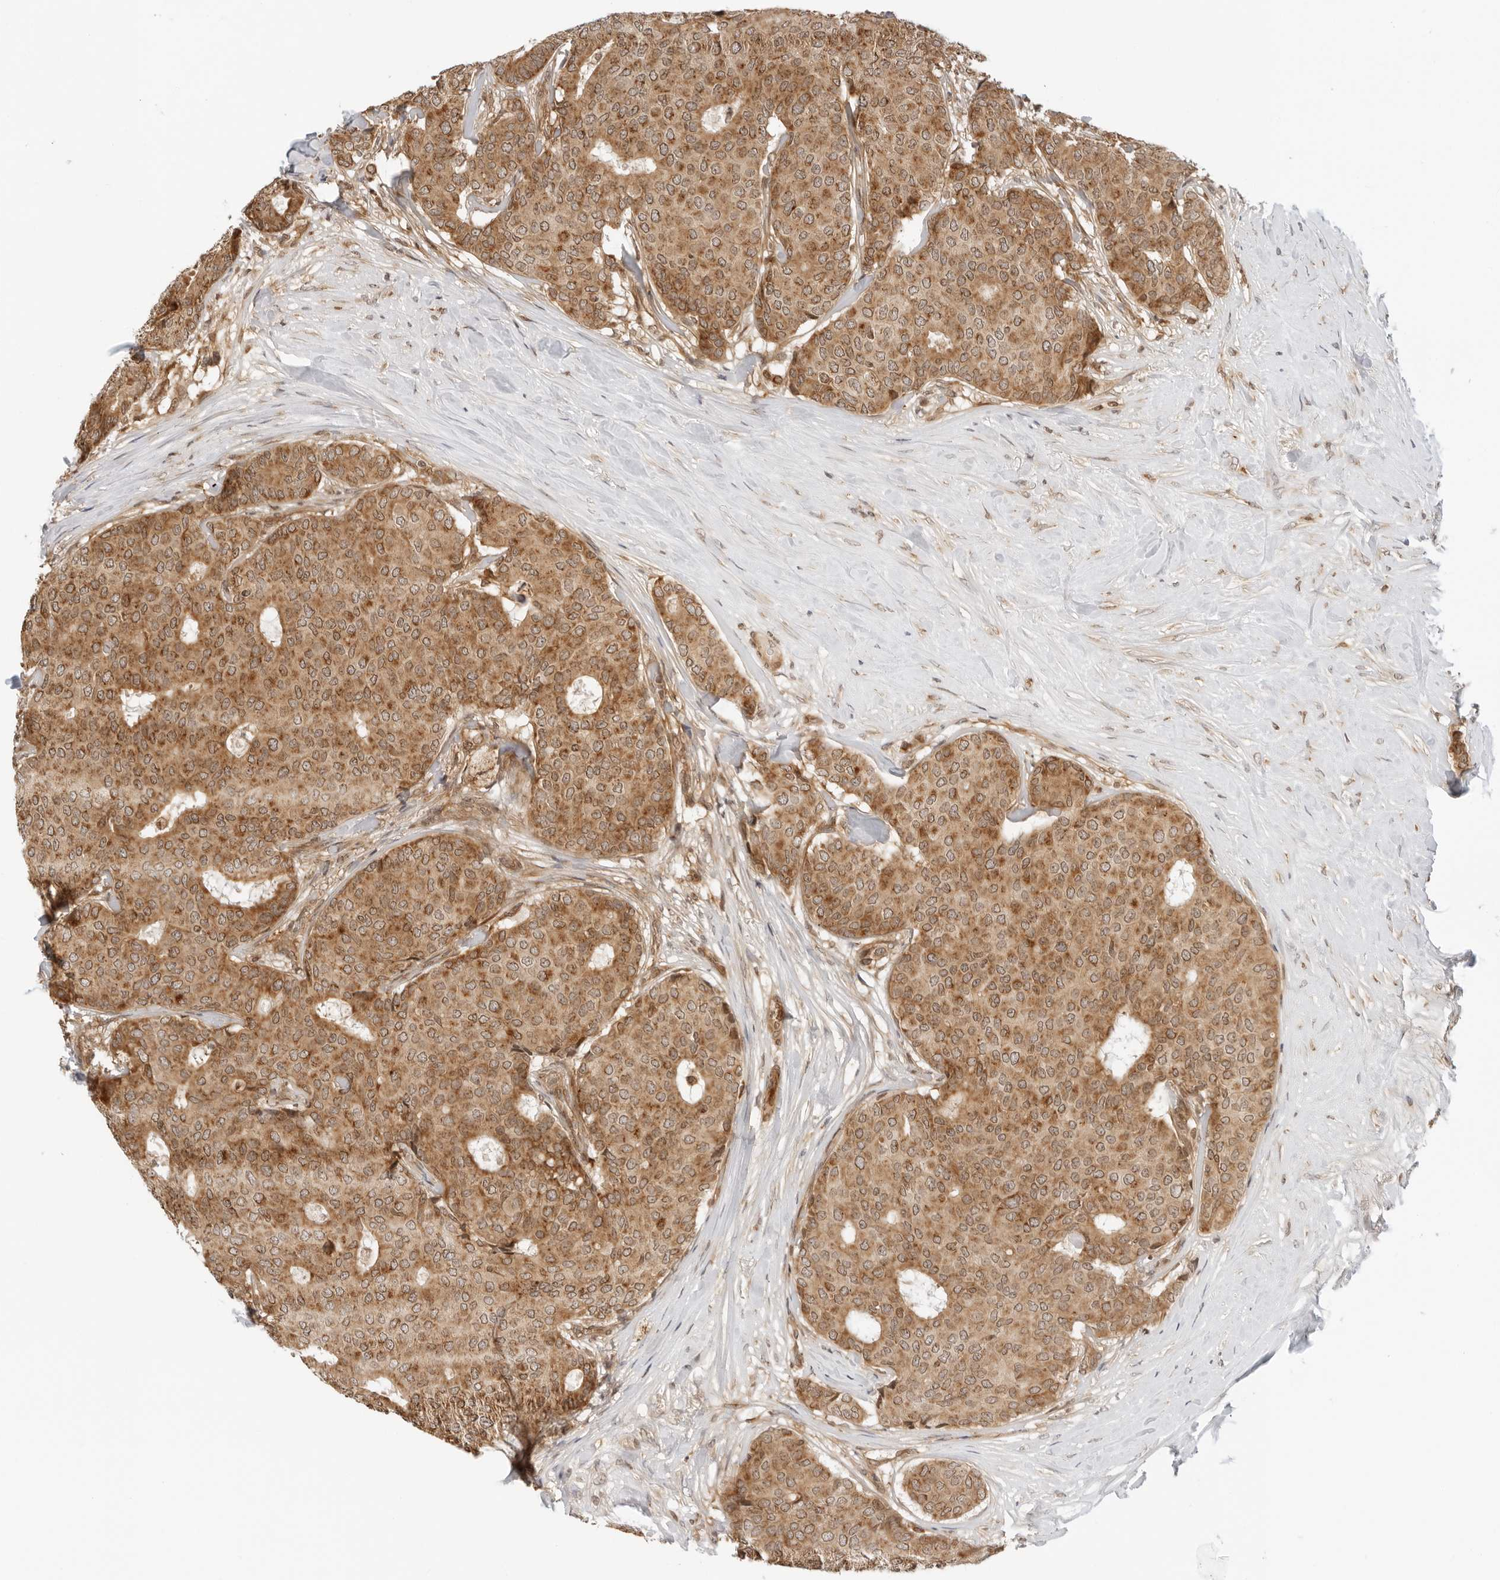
{"staining": {"intensity": "moderate", "quantity": ">75%", "location": "cytoplasmic/membranous"}, "tissue": "breast cancer", "cell_type": "Tumor cells", "image_type": "cancer", "snomed": [{"axis": "morphology", "description": "Duct carcinoma"}, {"axis": "topography", "description": "Breast"}], "caption": "A high-resolution image shows immunohistochemistry staining of breast cancer (infiltrating ductal carcinoma), which demonstrates moderate cytoplasmic/membranous staining in approximately >75% of tumor cells. (Brightfield microscopy of DAB IHC at high magnification).", "gene": "RC3H1", "patient": {"sex": "female", "age": 75}}